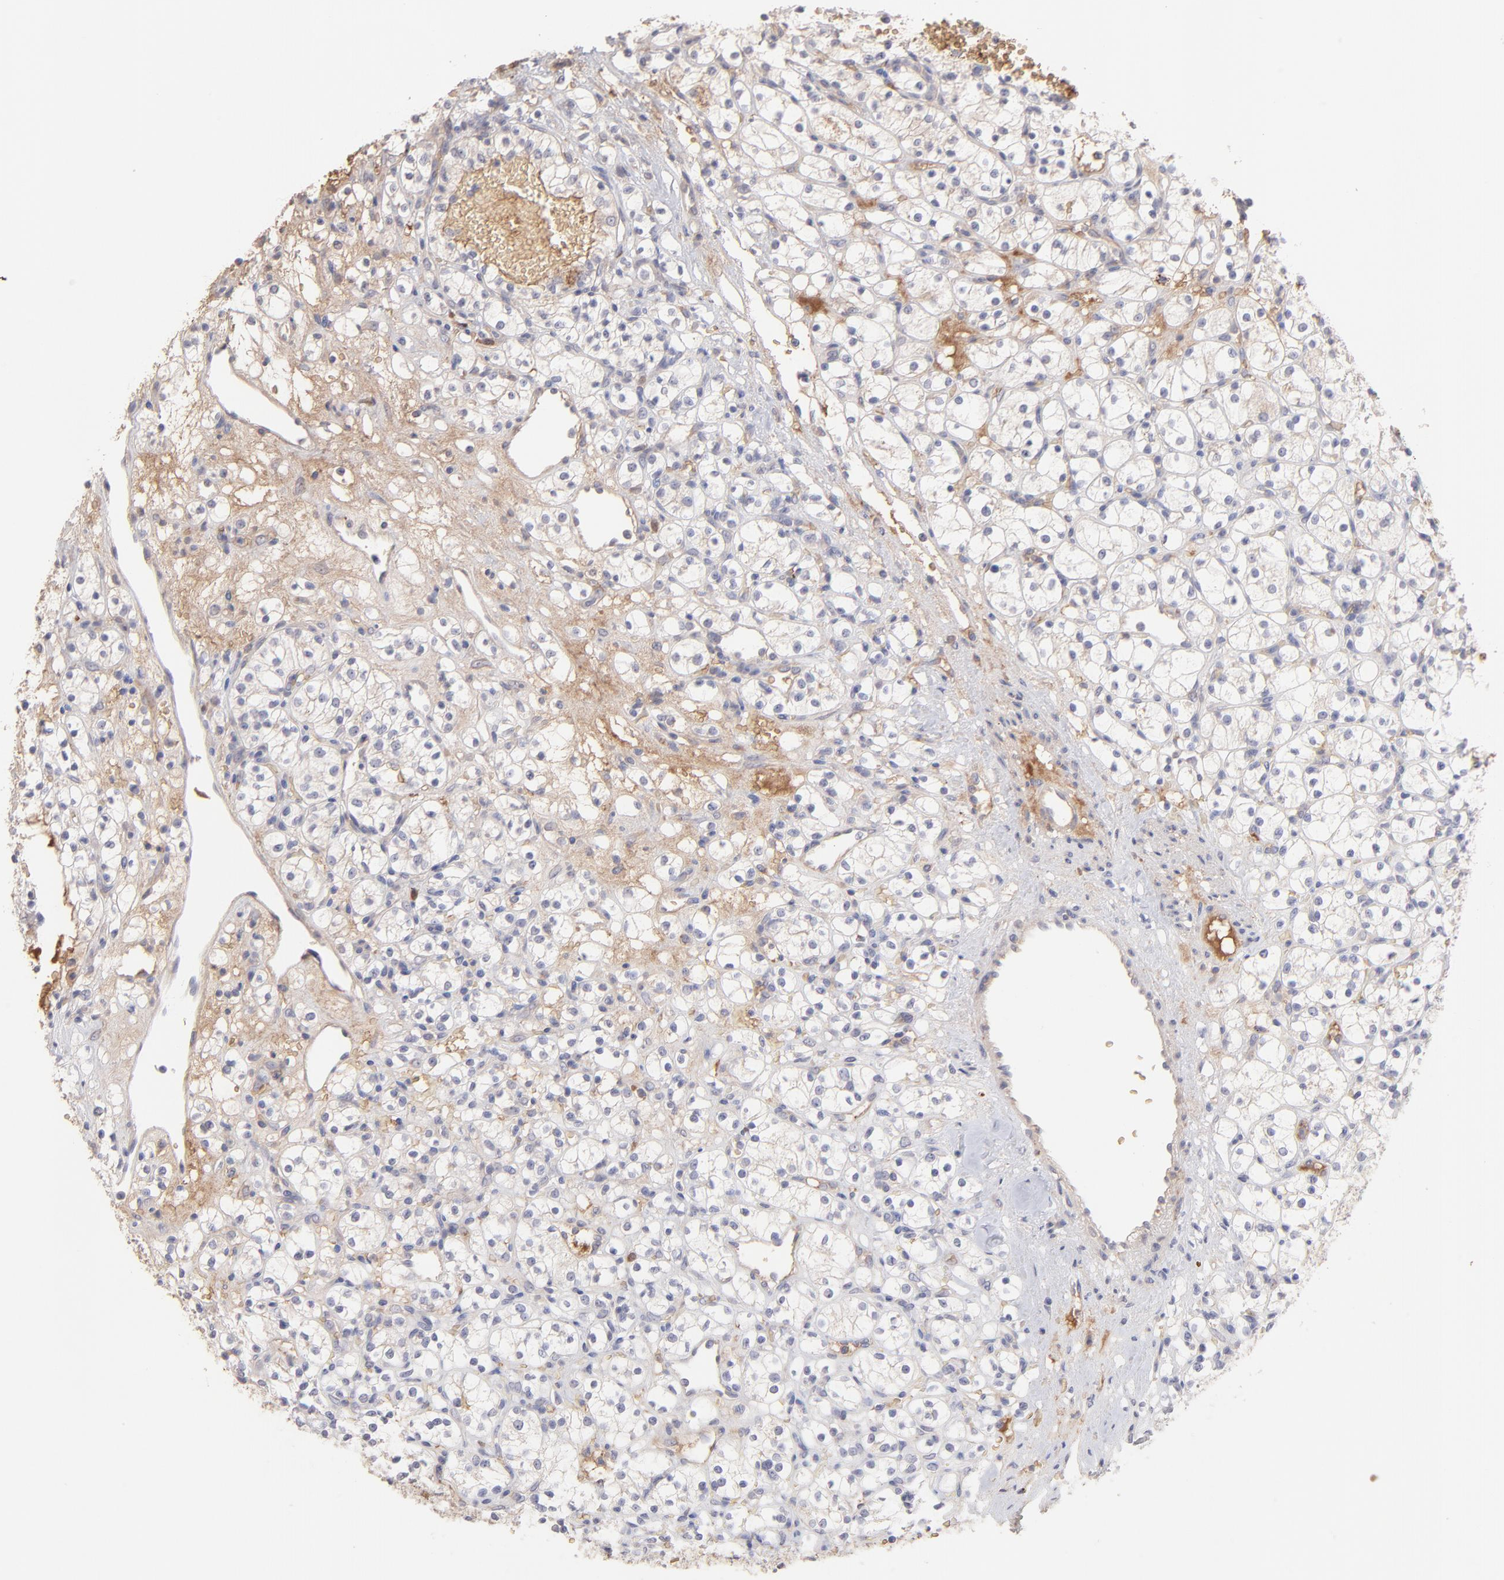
{"staining": {"intensity": "negative", "quantity": "none", "location": "none"}, "tissue": "renal cancer", "cell_type": "Tumor cells", "image_type": "cancer", "snomed": [{"axis": "morphology", "description": "Adenocarcinoma, NOS"}, {"axis": "topography", "description": "Kidney"}], "caption": "An immunohistochemistry (IHC) image of renal cancer is shown. There is no staining in tumor cells of renal cancer.", "gene": "F13B", "patient": {"sex": "female", "age": 60}}